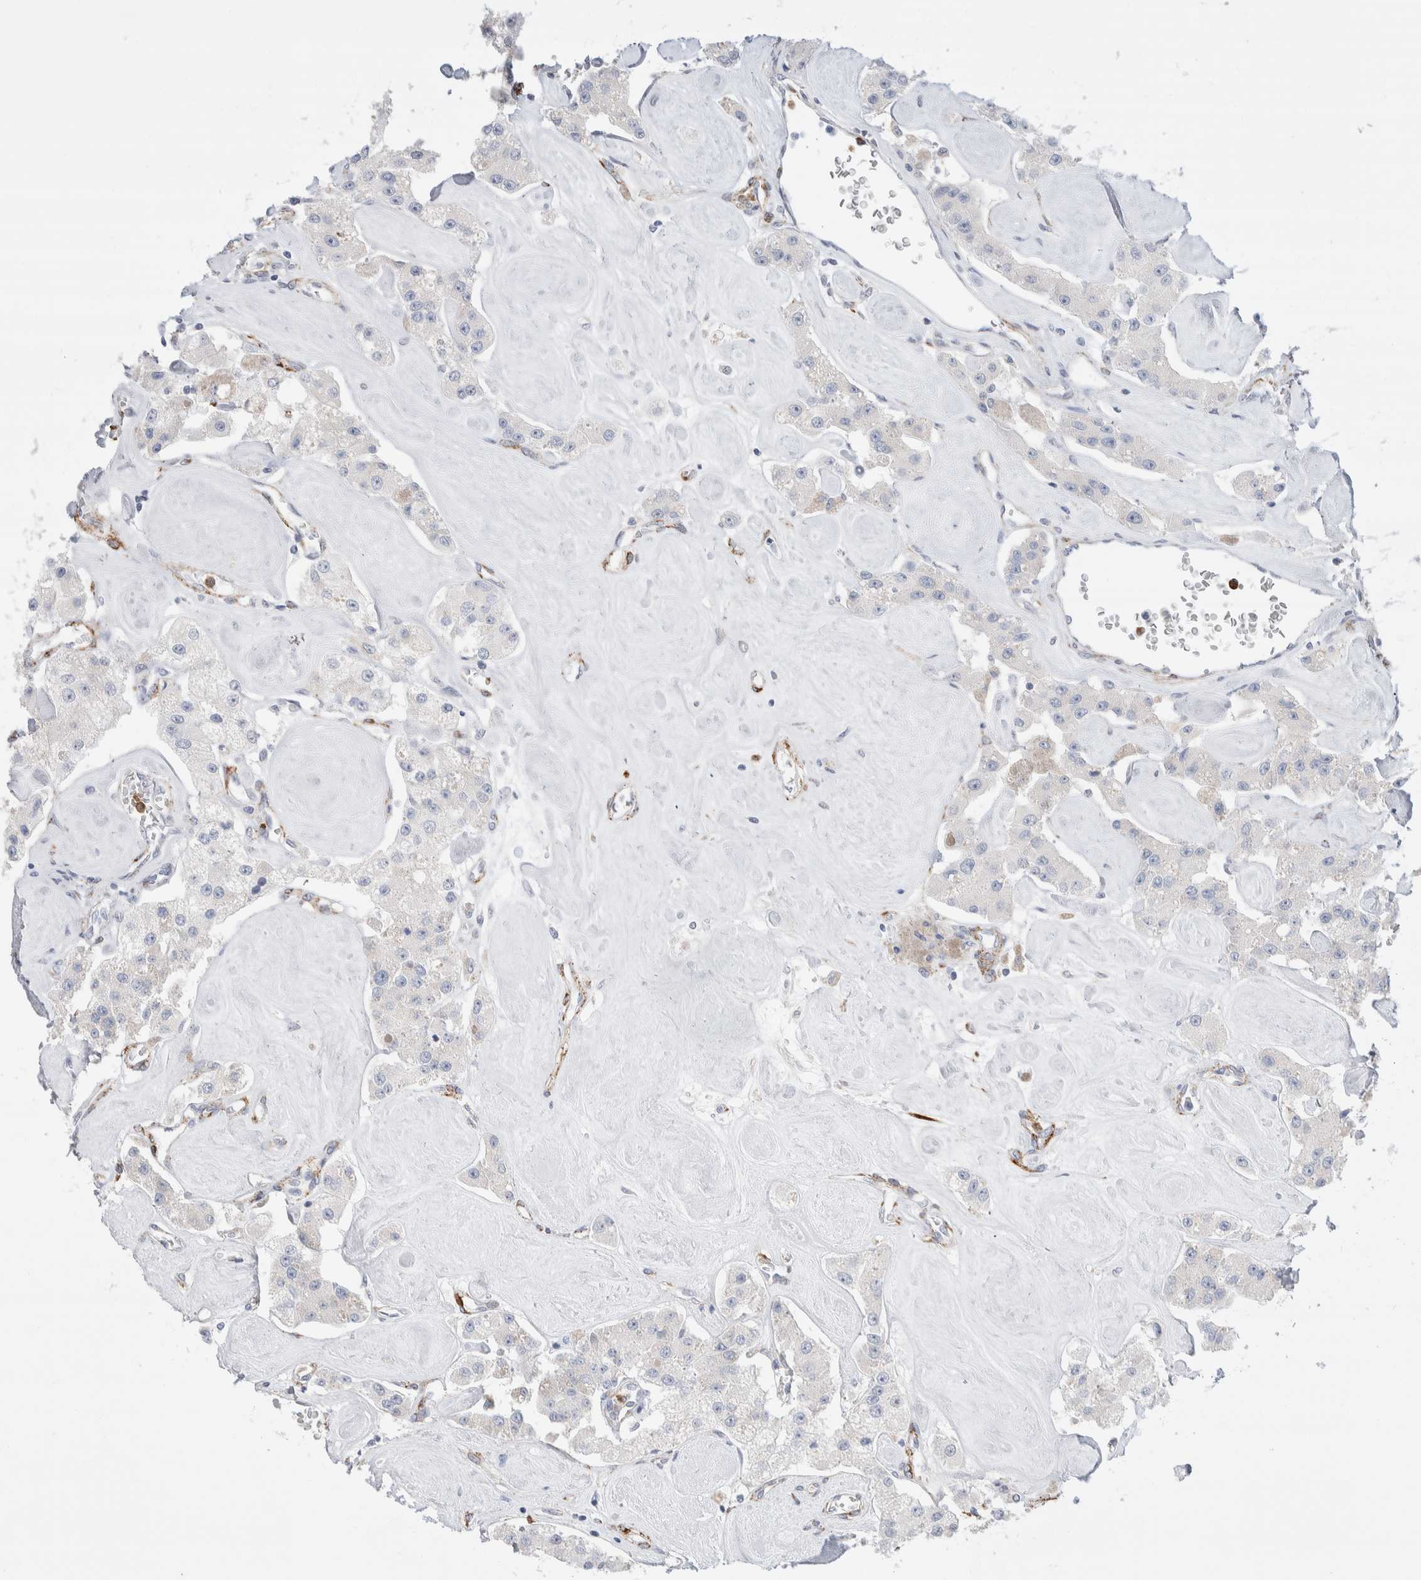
{"staining": {"intensity": "weak", "quantity": "<25%", "location": "cytoplasmic/membranous"}, "tissue": "carcinoid", "cell_type": "Tumor cells", "image_type": "cancer", "snomed": [{"axis": "morphology", "description": "Carcinoid, malignant, NOS"}, {"axis": "topography", "description": "Pancreas"}], "caption": "A high-resolution photomicrograph shows immunohistochemistry (IHC) staining of malignant carcinoid, which demonstrates no significant positivity in tumor cells.", "gene": "SEPTIN4", "patient": {"sex": "male", "age": 41}}